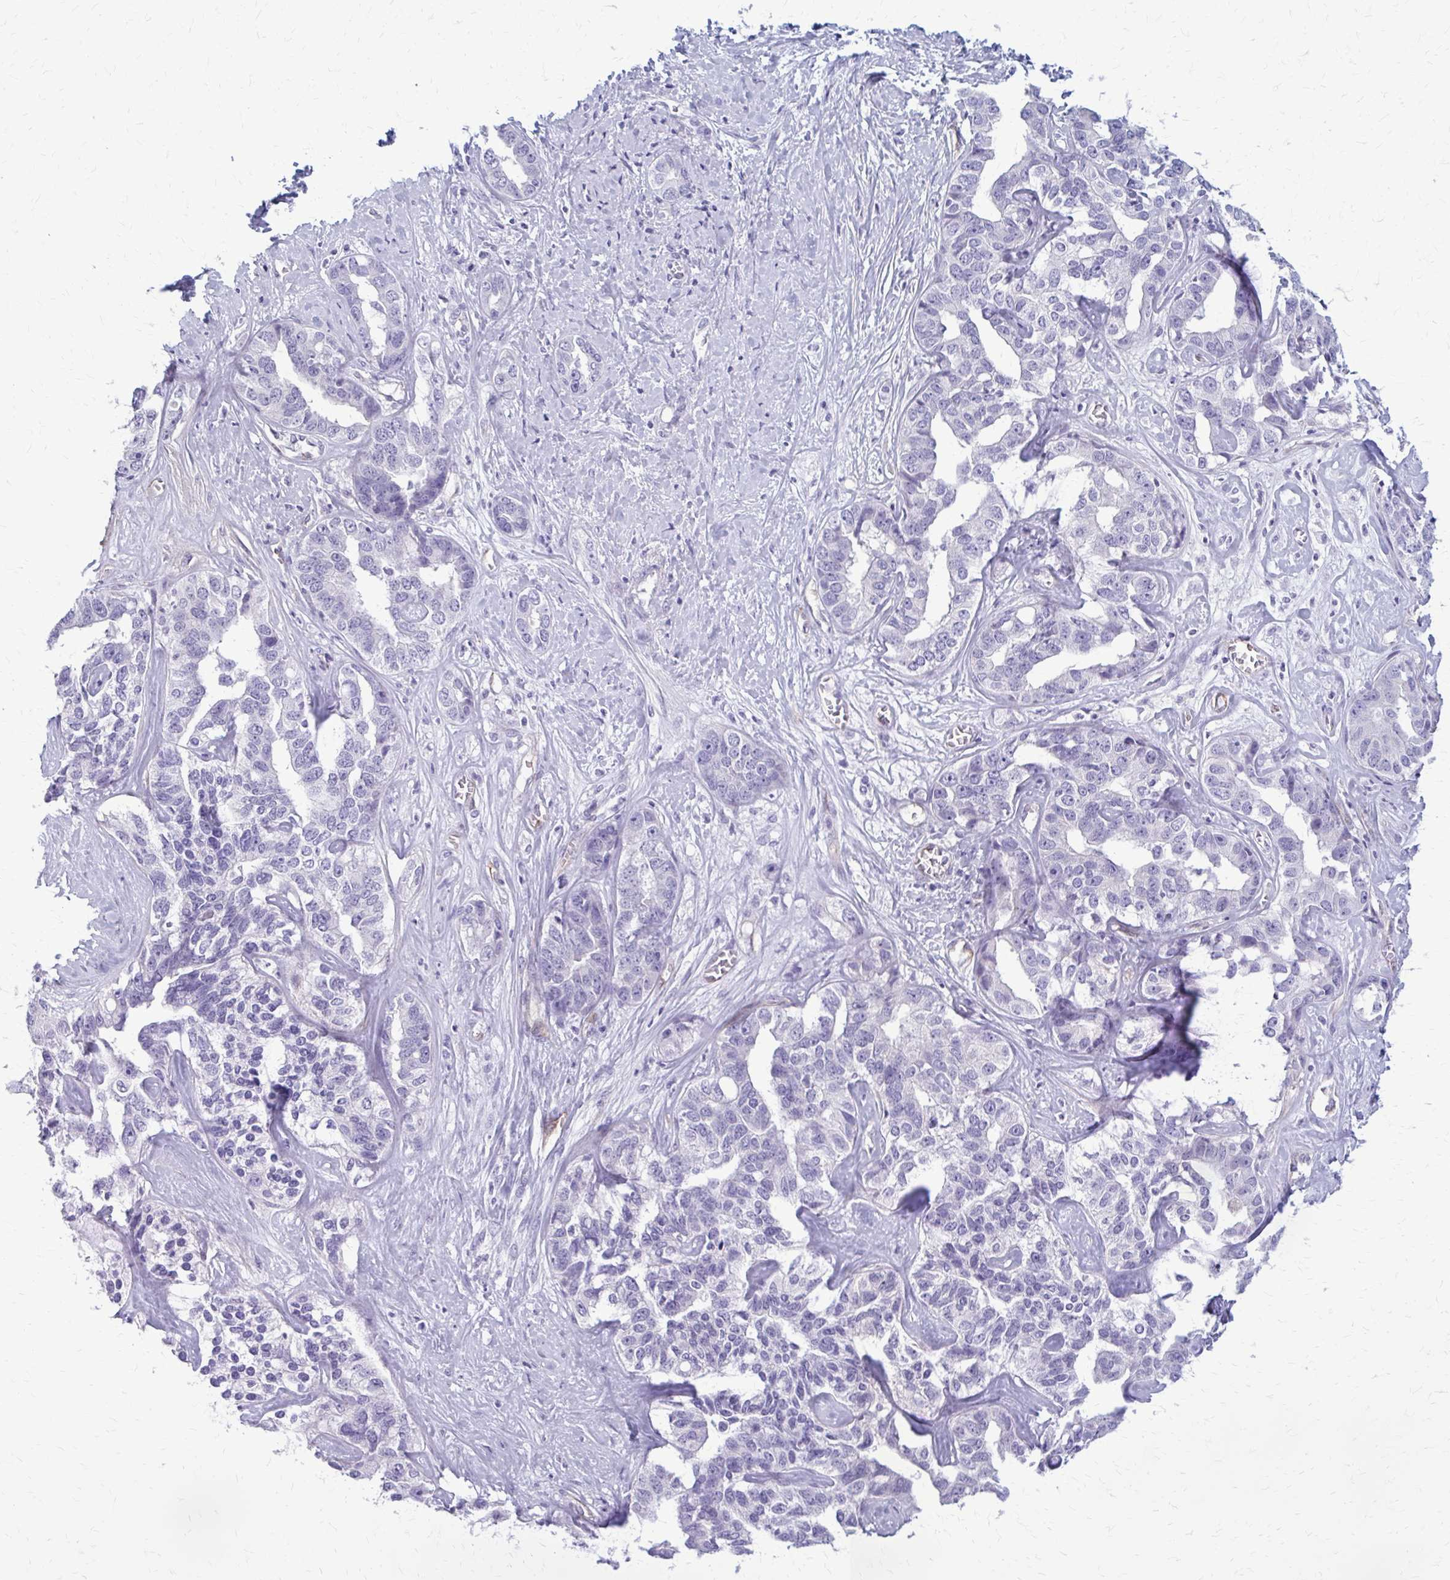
{"staining": {"intensity": "negative", "quantity": "none", "location": "none"}, "tissue": "liver cancer", "cell_type": "Tumor cells", "image_type": "cancer", "snomed": [{"axis": "morphology", "description": "Cholangiocarcinoma"}, {"axis": "topography", "description": "Liver"}], "caption": "IHC micrograph of human liver cancer (cholangiocarcinoma) stained for a protein (brown), which shows no staining in tumor cells.", "gene": "CASQ2", "patient": {"sex": "male", "age": 59}}